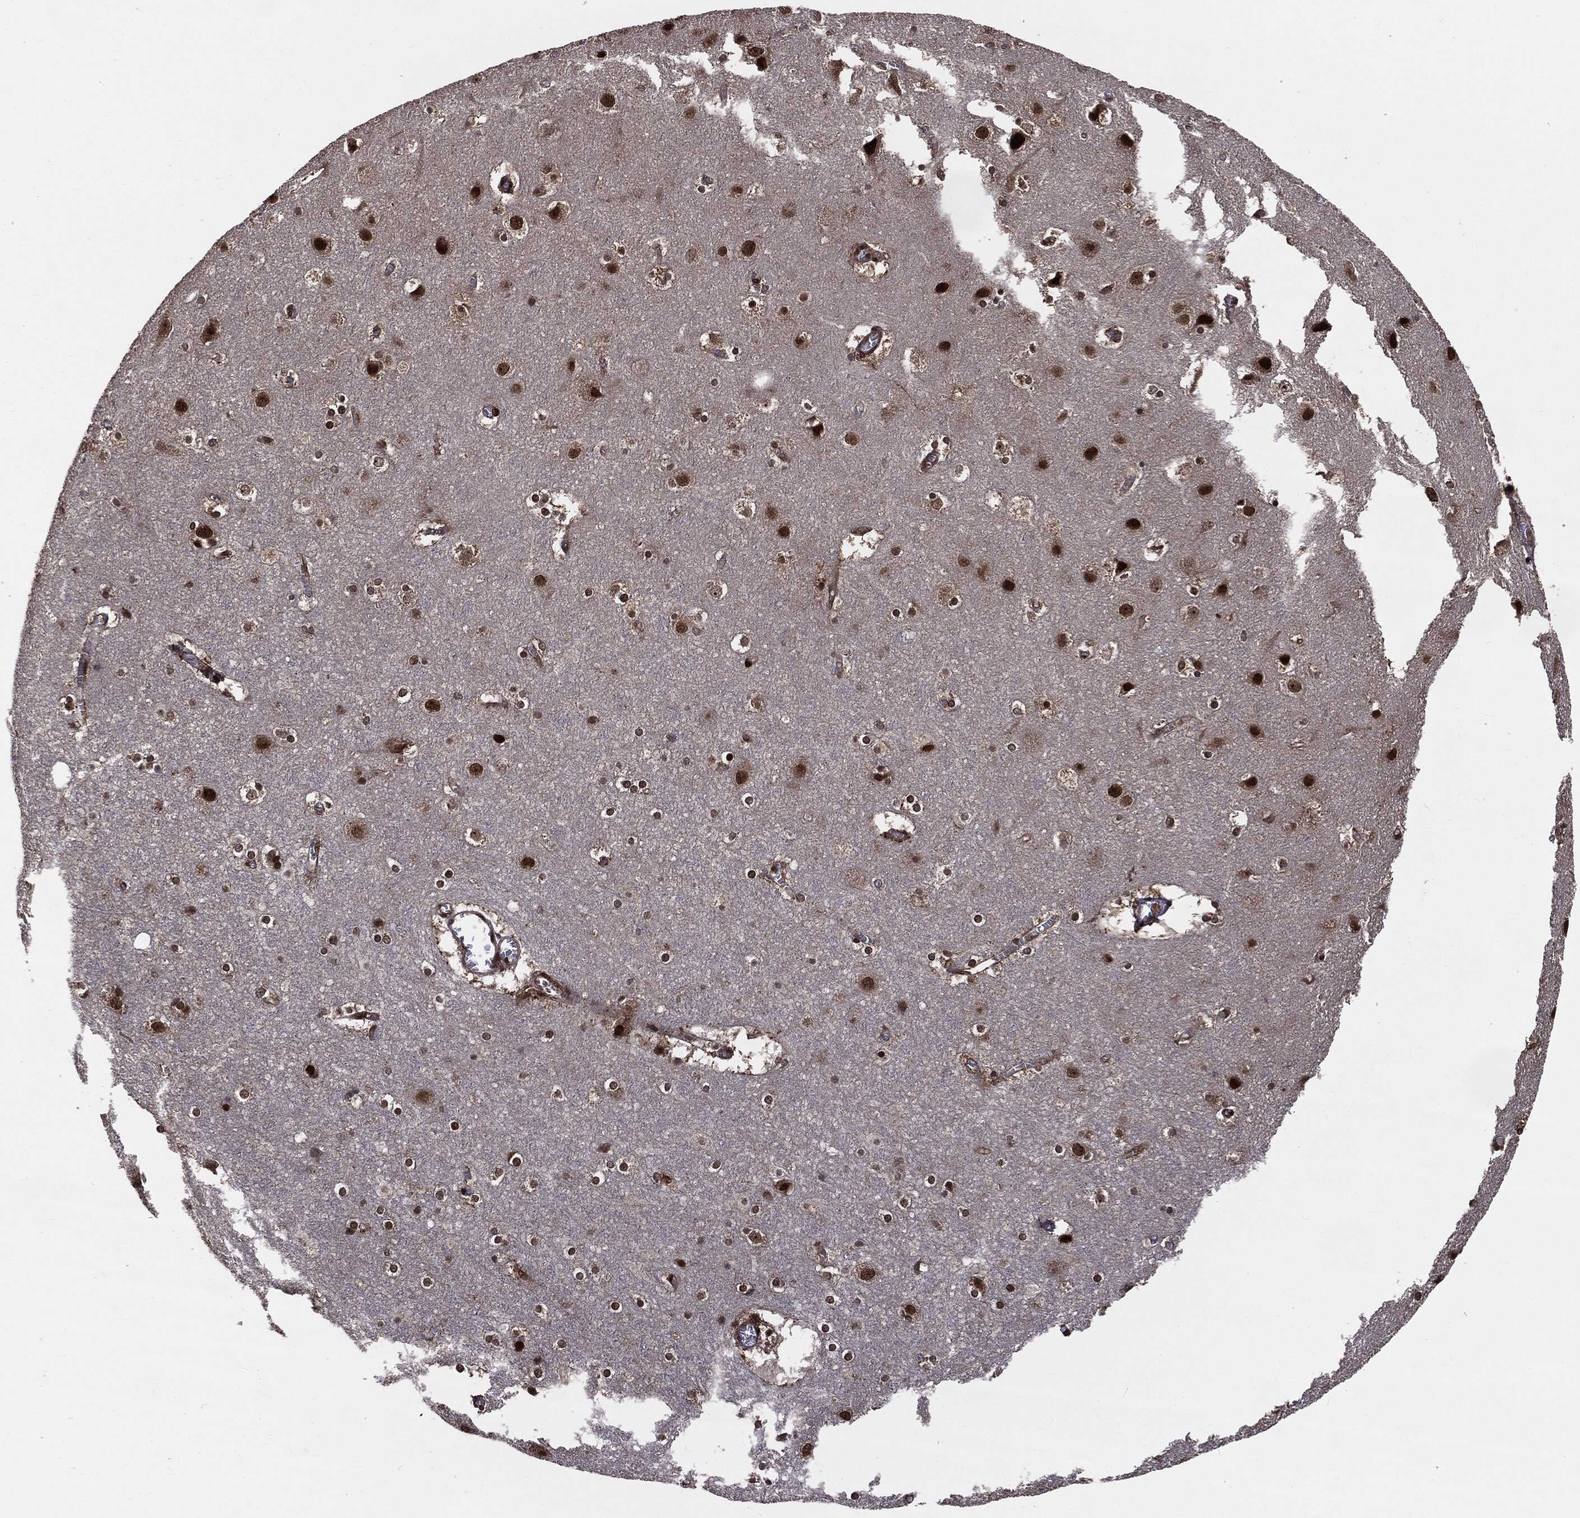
{"staining": {"intensity": "strong", "quantity": "25%-75%", "location": "nuclear"}, "tissue": "cerebral cortex", "cell_type": "Endothelial cells", "image_type": "normal", "snomed": [{"axis": "morphology", "description": "Normal tissue, NOS"}, {"axis": "topography", "description": "Cerebral cortex"}], "caption": "Cerebral cortex stained for a protein (brown) shows strong nuclear positive positivity in approximately 25%-75% of endothelial cells.", "gene": "DVL2", "patient": {"sex": "male", "age": 59}}